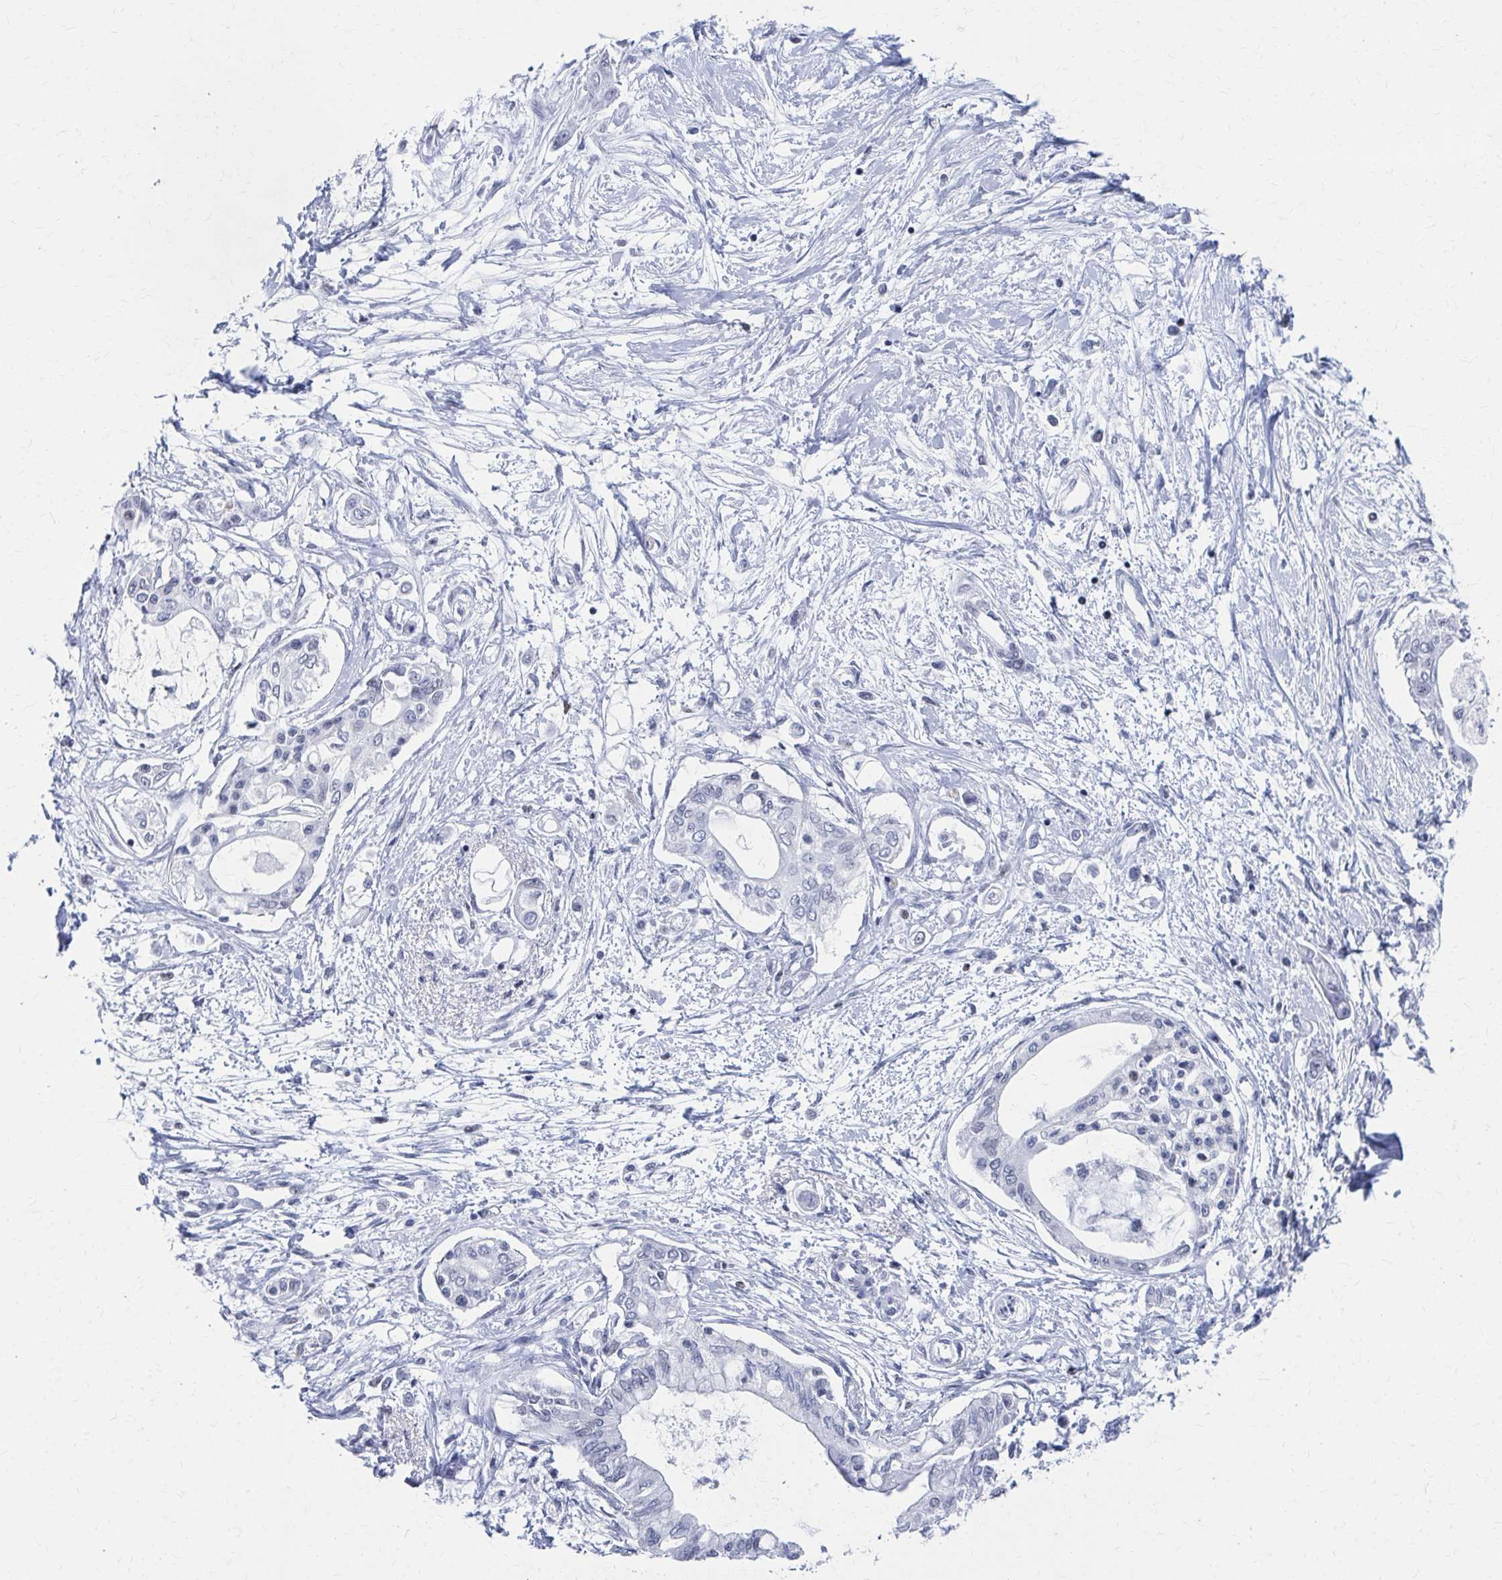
{"staining": {"intensity": "negative", "quantity": "none", "location": "none"}, "tissue": "pancreatic cancer", "cell_type": "Tumor cells", "image_type": "cancer", "snomed": [{"axis": "morphology", "description": "Adenocarcinoma, NOS"}, {"axis": "topography", "description": "Pancreas"}], "caption": "DAB (3,3'-diaminobenzidine) immunohistochemical staining of human adenocarcinoma (pancreatic) demonstrates no significant positivity in tumor cells.", "gene": "CDIN1", "patient": {"sex": "female", "age": 77}}